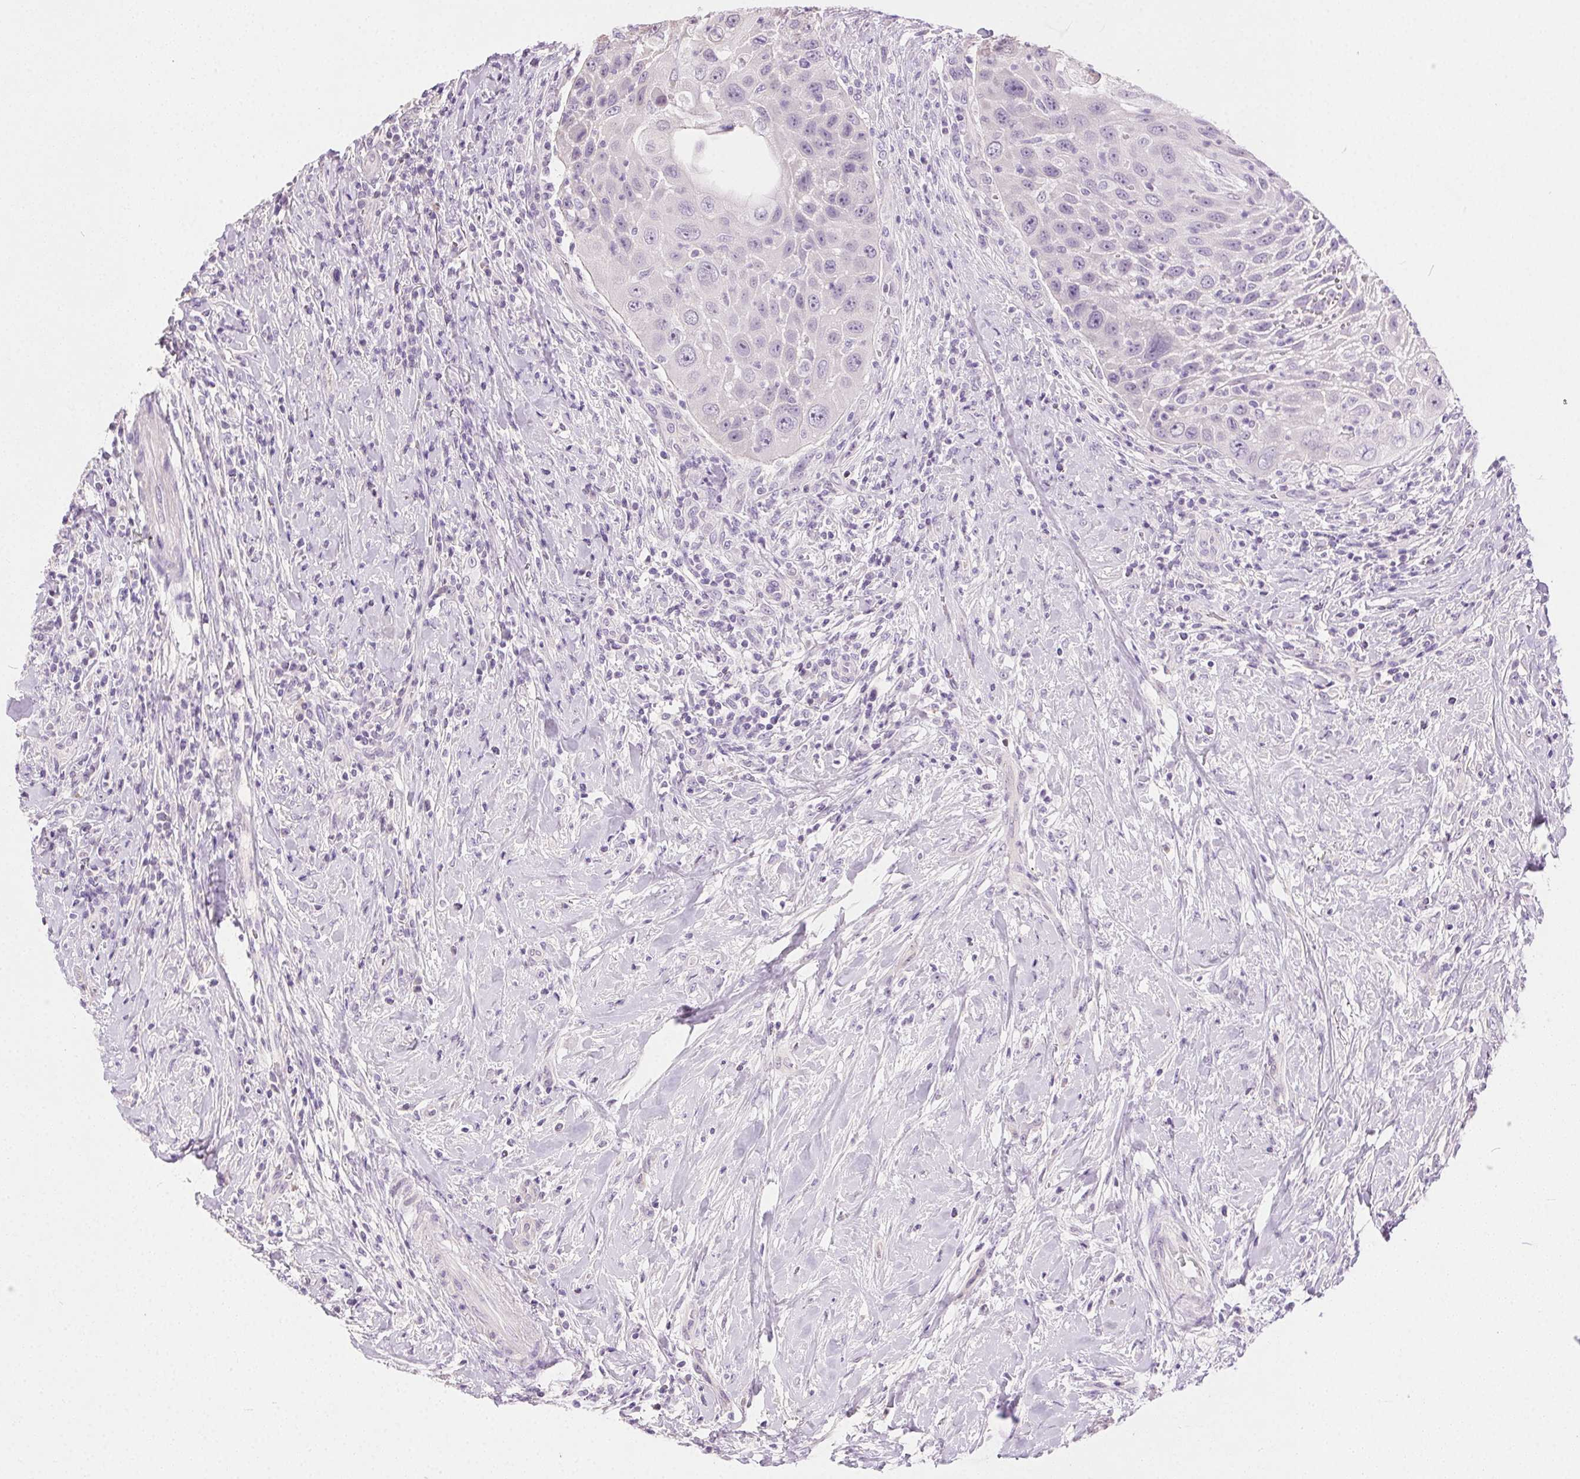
{"staining": {"intensity": "negative", "quantity": "none", "location": "none"}, "tissue": "head and neck cancer", "cell_type": "Tumor cells", "image_type": "cancer", "snomed": [{"axis": "morphology", "description": "Squamous cell carcinoma, NOS"}, {"axis": "topography", "description": "Head-Neck"}], "caption": "Protein analysis of squamous cell carcinoma (head and neck) exhibits no significant expression in tumor cells.", "gene": "SYCE2", "patient": {"sex": "male", "age": 69}}